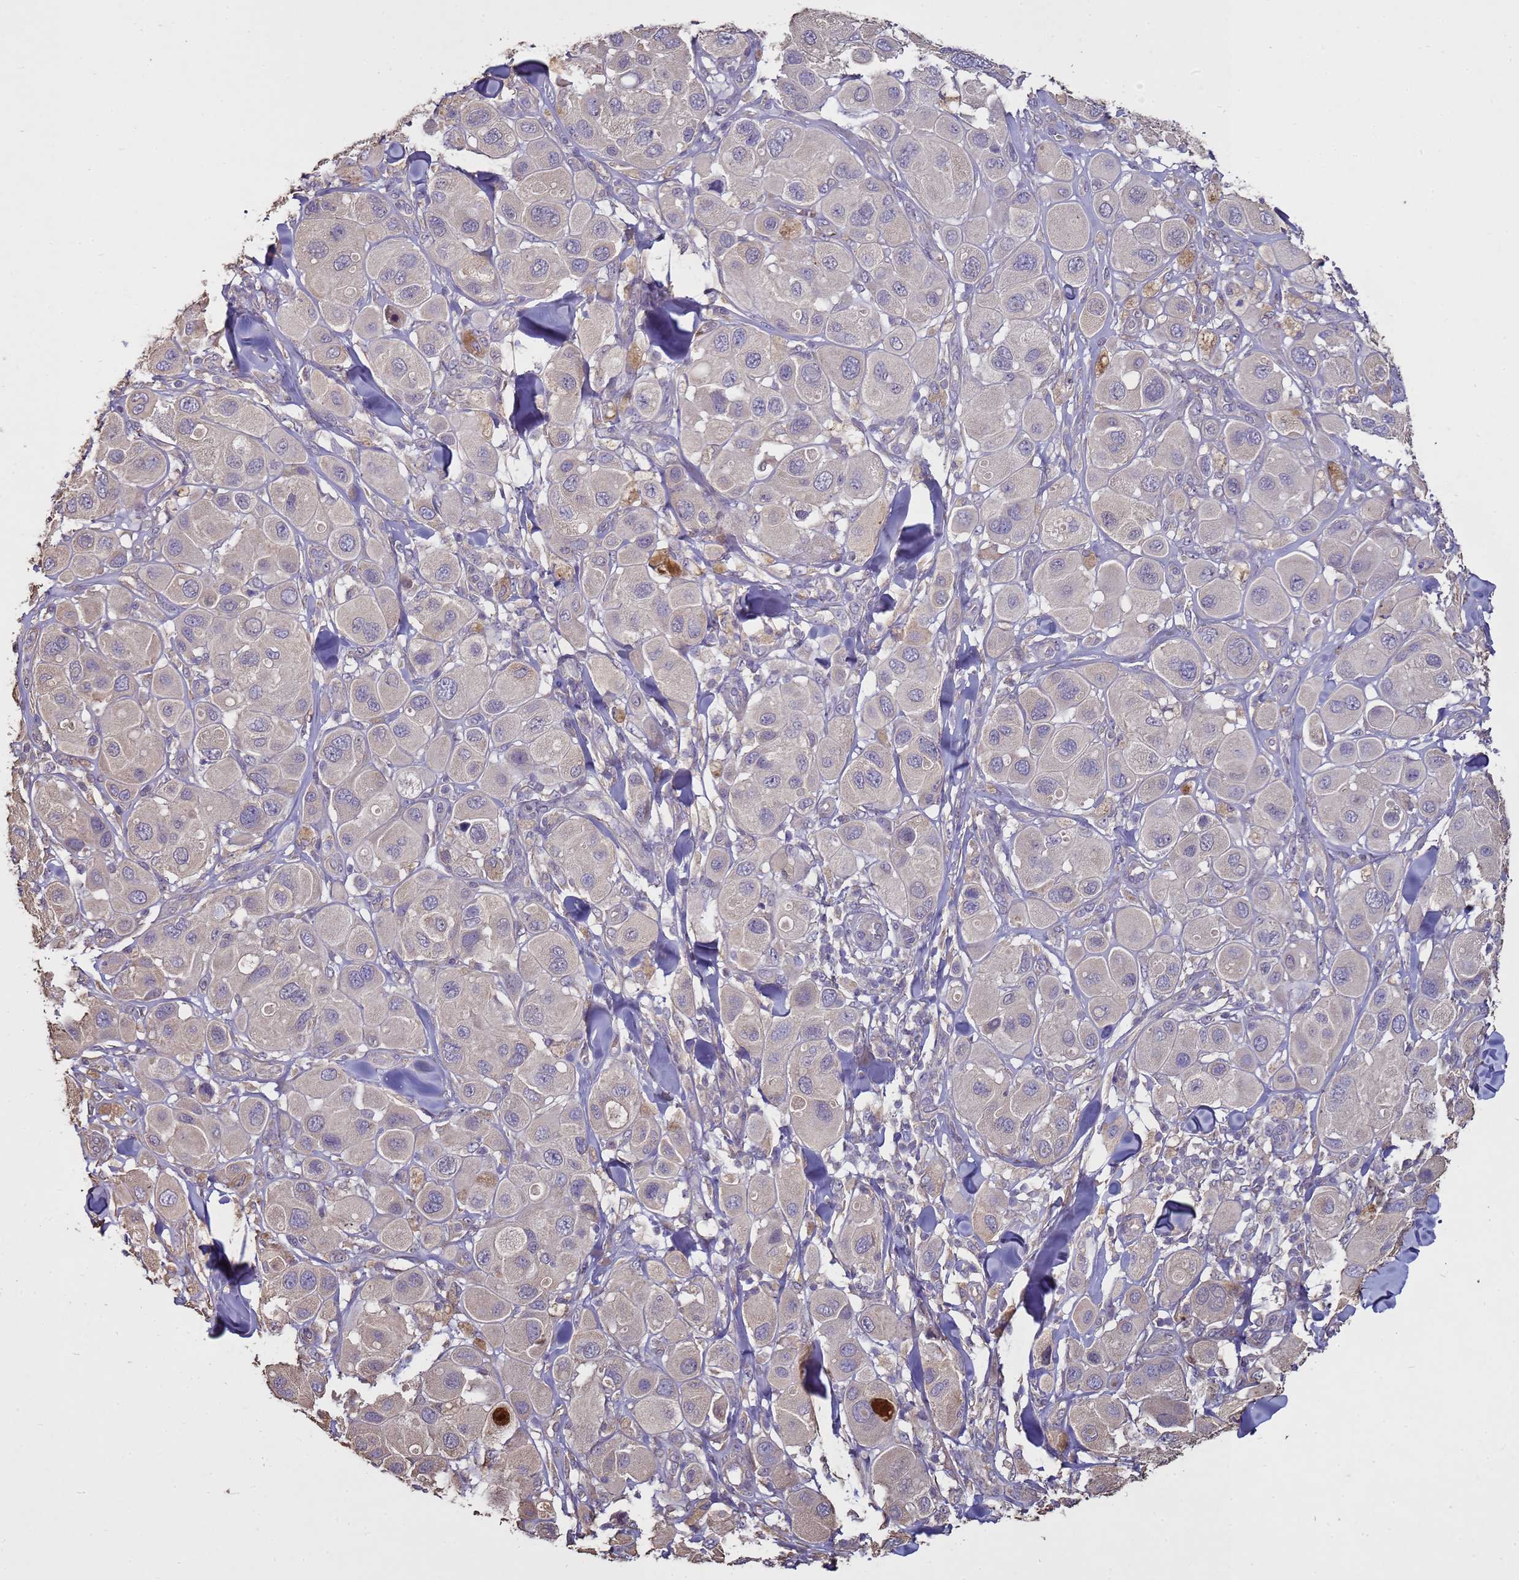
{"staining": {"intensity": "negative", "quantity": "none", "location": "none"}, "tissue": "melanoma", "cell_type": "Tumor cells", "image_type": "cancer", "snomed": [{"axis": "morphology", "description": "Malignant melanoma, Metastatic site"}, {"axis": "topography", "description": "Skin"}], "caption": "A photomicrograph of melanoma stained for a protein demonstrates no brown staining in tumor cells.", "gene": "SGIP1", "patient": {"sex": "male", "age": 41}}